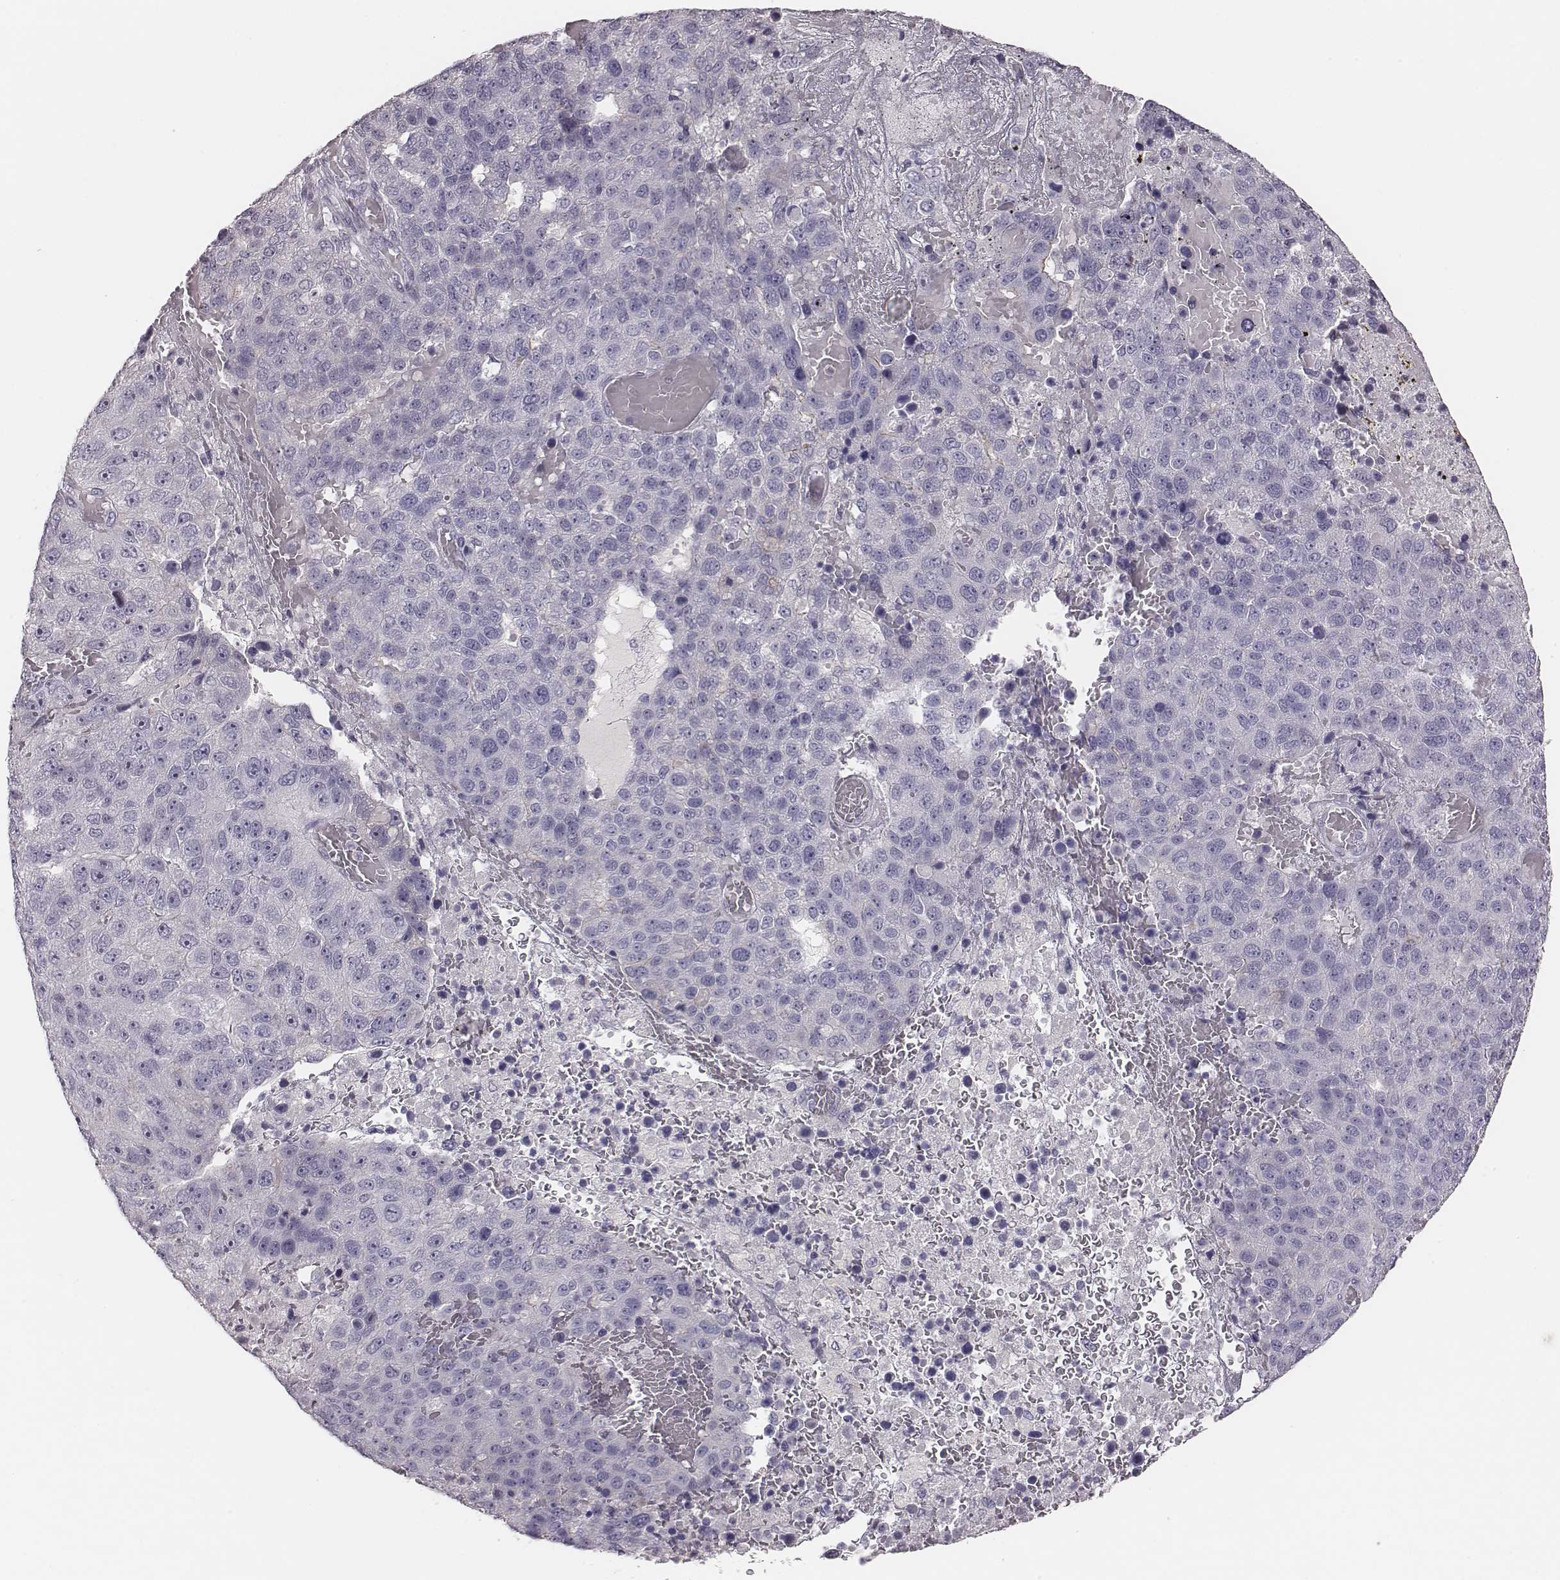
{"staining": {"intensity": "negative", "quantity": "none", "location": "none"}, "tissue": "pancreatic cancer", "cell_type": "Tumor cells", "image_type": "cancer", "snomed": [{"axis": "morphology", "description": "Adenocarcinoma, NOS"}, {"axis": "topography", "description": "Pancreas"}], "caption": "This is an immunohistochemistry image of pancreatic cancer (adenocarcinoma). There is no staining in tumor cells.", "gene": "CACNG4", "patient": {"sex": "female", "age": 61}}